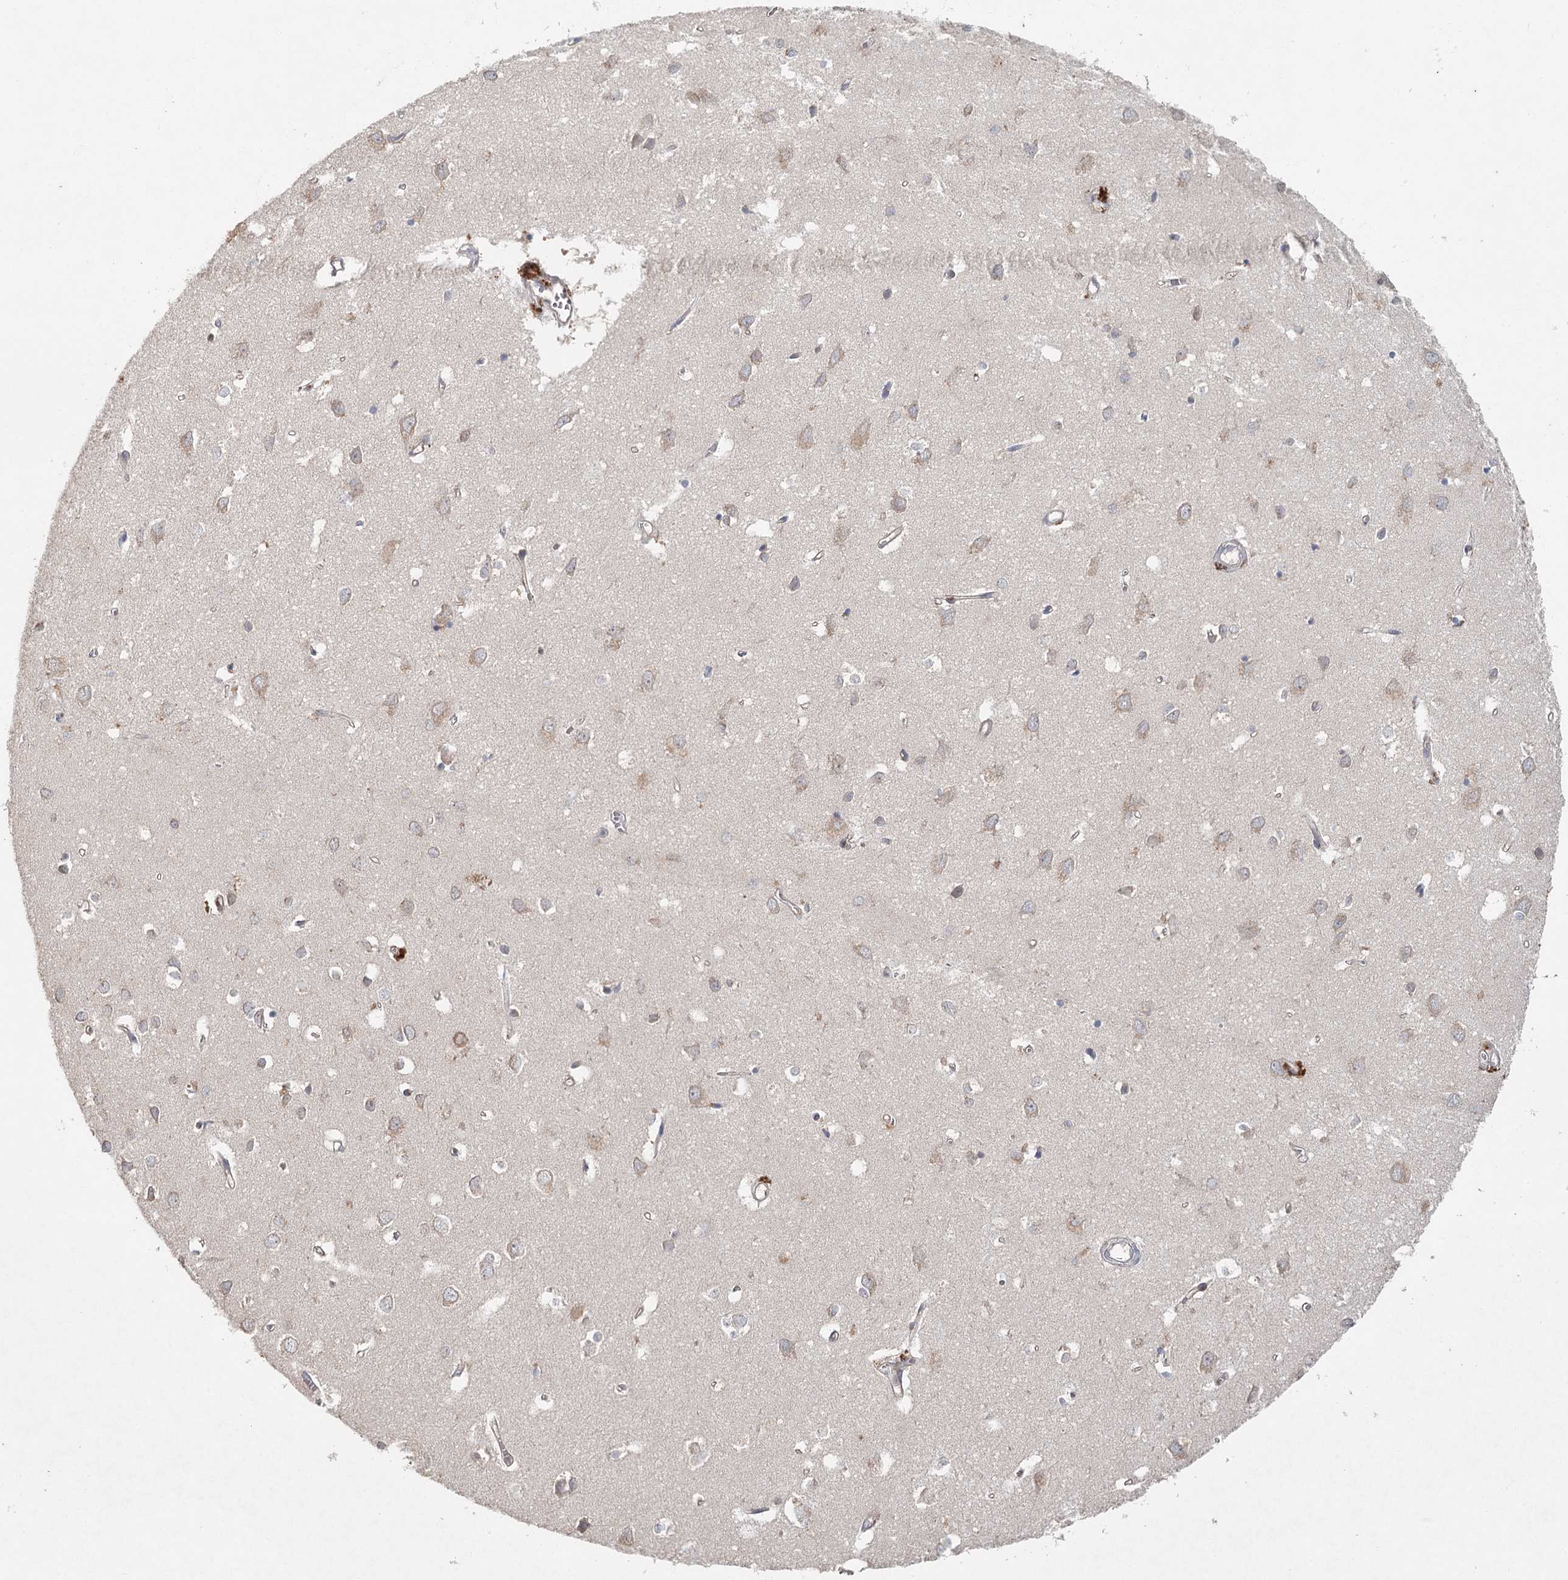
{"staining": {"intensity": "weak", "quantity": "<25%", "location": "cytoplasmic/membranous"}, "tissue": "cerebral cortex", "cell_type": "Endothelial cells", "image_type": "normal", "snomed": [{"axis": "morphology", "description": "Normal tissue, NOS"}, {"axis": "topography", "description": "Cerebral cortex"}], "caption": "DAB immunohistochemical staining of normal cerebral cortex demonstrates no significant positivity in endothelial cells.", "gene": "ADK", "patient": {"sex": "female", "age": 64}}